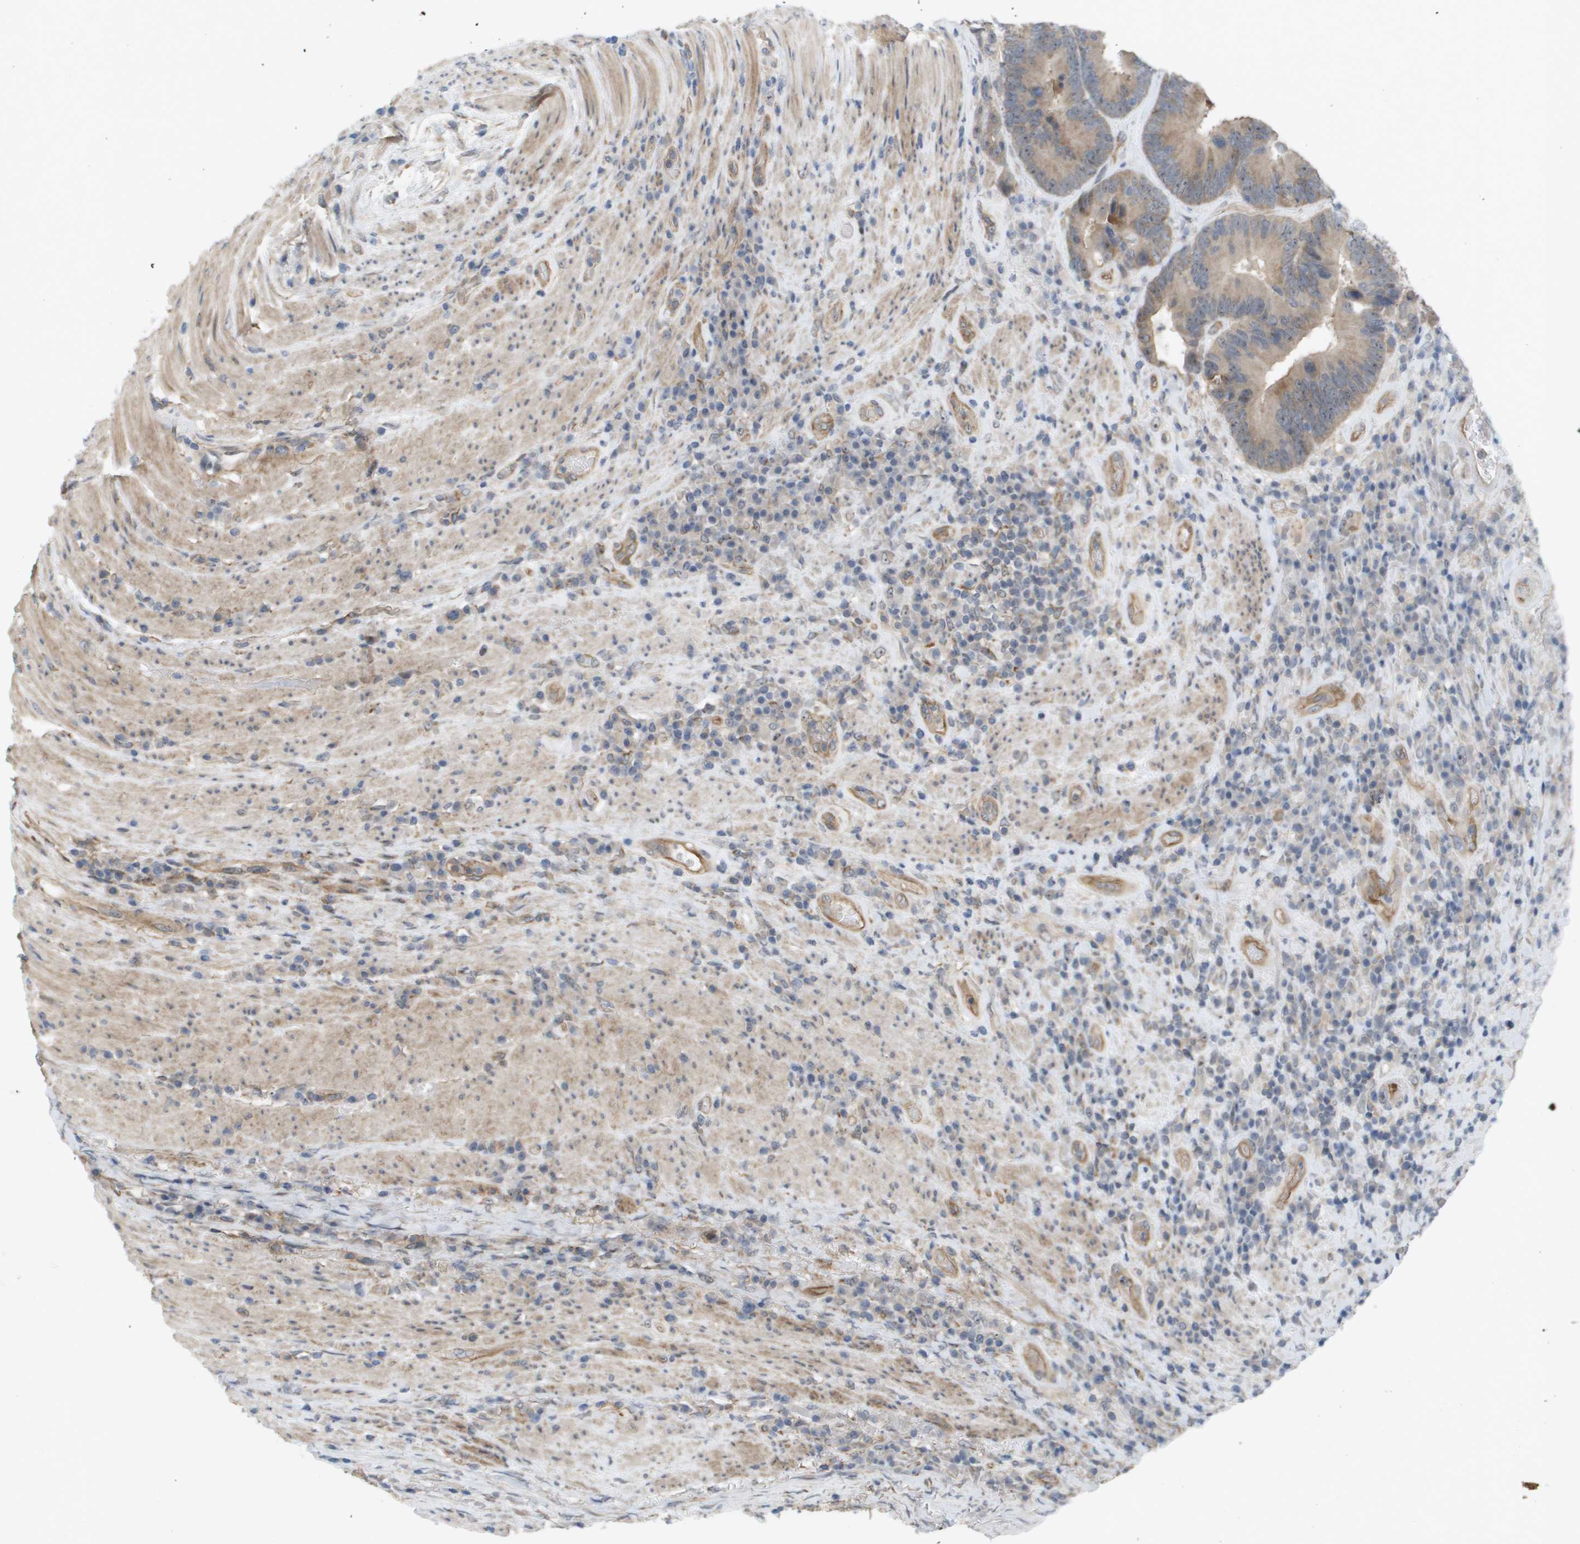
{"staining": {"intensity": "weak", "quantity": ">75%", "location": "cytoplasmic/membranous"}, "tissue": "colorectal cancer", "cell_type": "Tumor cells", "image_type": "cancer", "snomed": [{"axis": "morphology", "description": "Adenocarcinoma, NOS"}, {"axis": "topography", "description": "Rectum"}], "caption": "Approximately >75% of tumor cells in colorectal adenocarcinoma show weak cytoplasmic/membranous protein staining as visualized by brown immunohistochemical staining.", "gene": "MTARC2", "patient": {"sex": "female", "age": 89}}